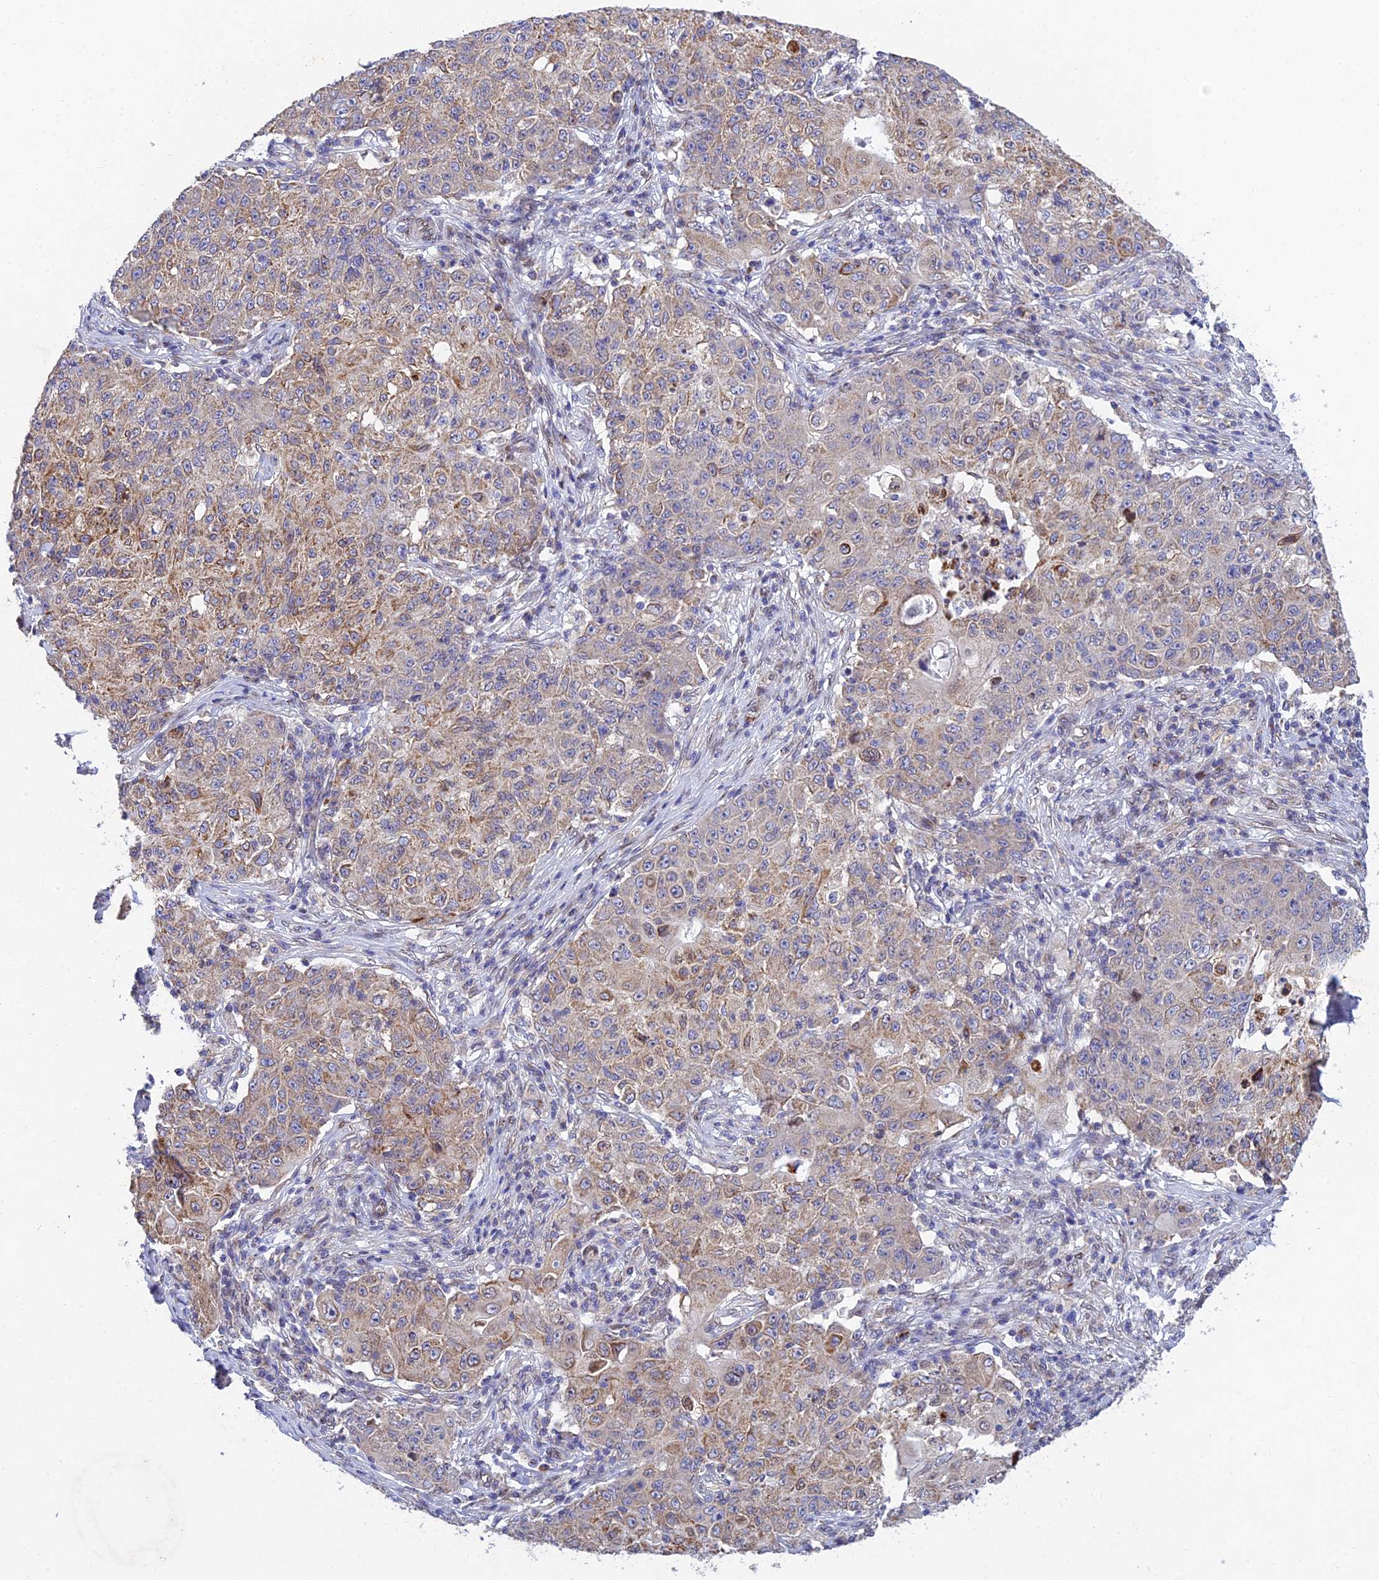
{"staining": {"intensity": "weak", "quantity": "25%-75%", "location": "cytoplasmic/membranous"}, "tissue": "ovarian cancer", "cell_type": "Tumor cells", "image_type": "cancer", "snomed": [{"axis": "morphology", "description": "Carcinoma, endometroid"}, {"axis": "topography", "description": "Ovary"}], "caption": "Protein expression analysis of human ovarian cancer reveals weak cytoplasmic/membranous staining in approximately 25%-75% of tumor cells. (Brightfield microscopy of DAB IHC at high magnification).", "gene": "MGAT2", "patient": {"sex": "female", "age": 42}}